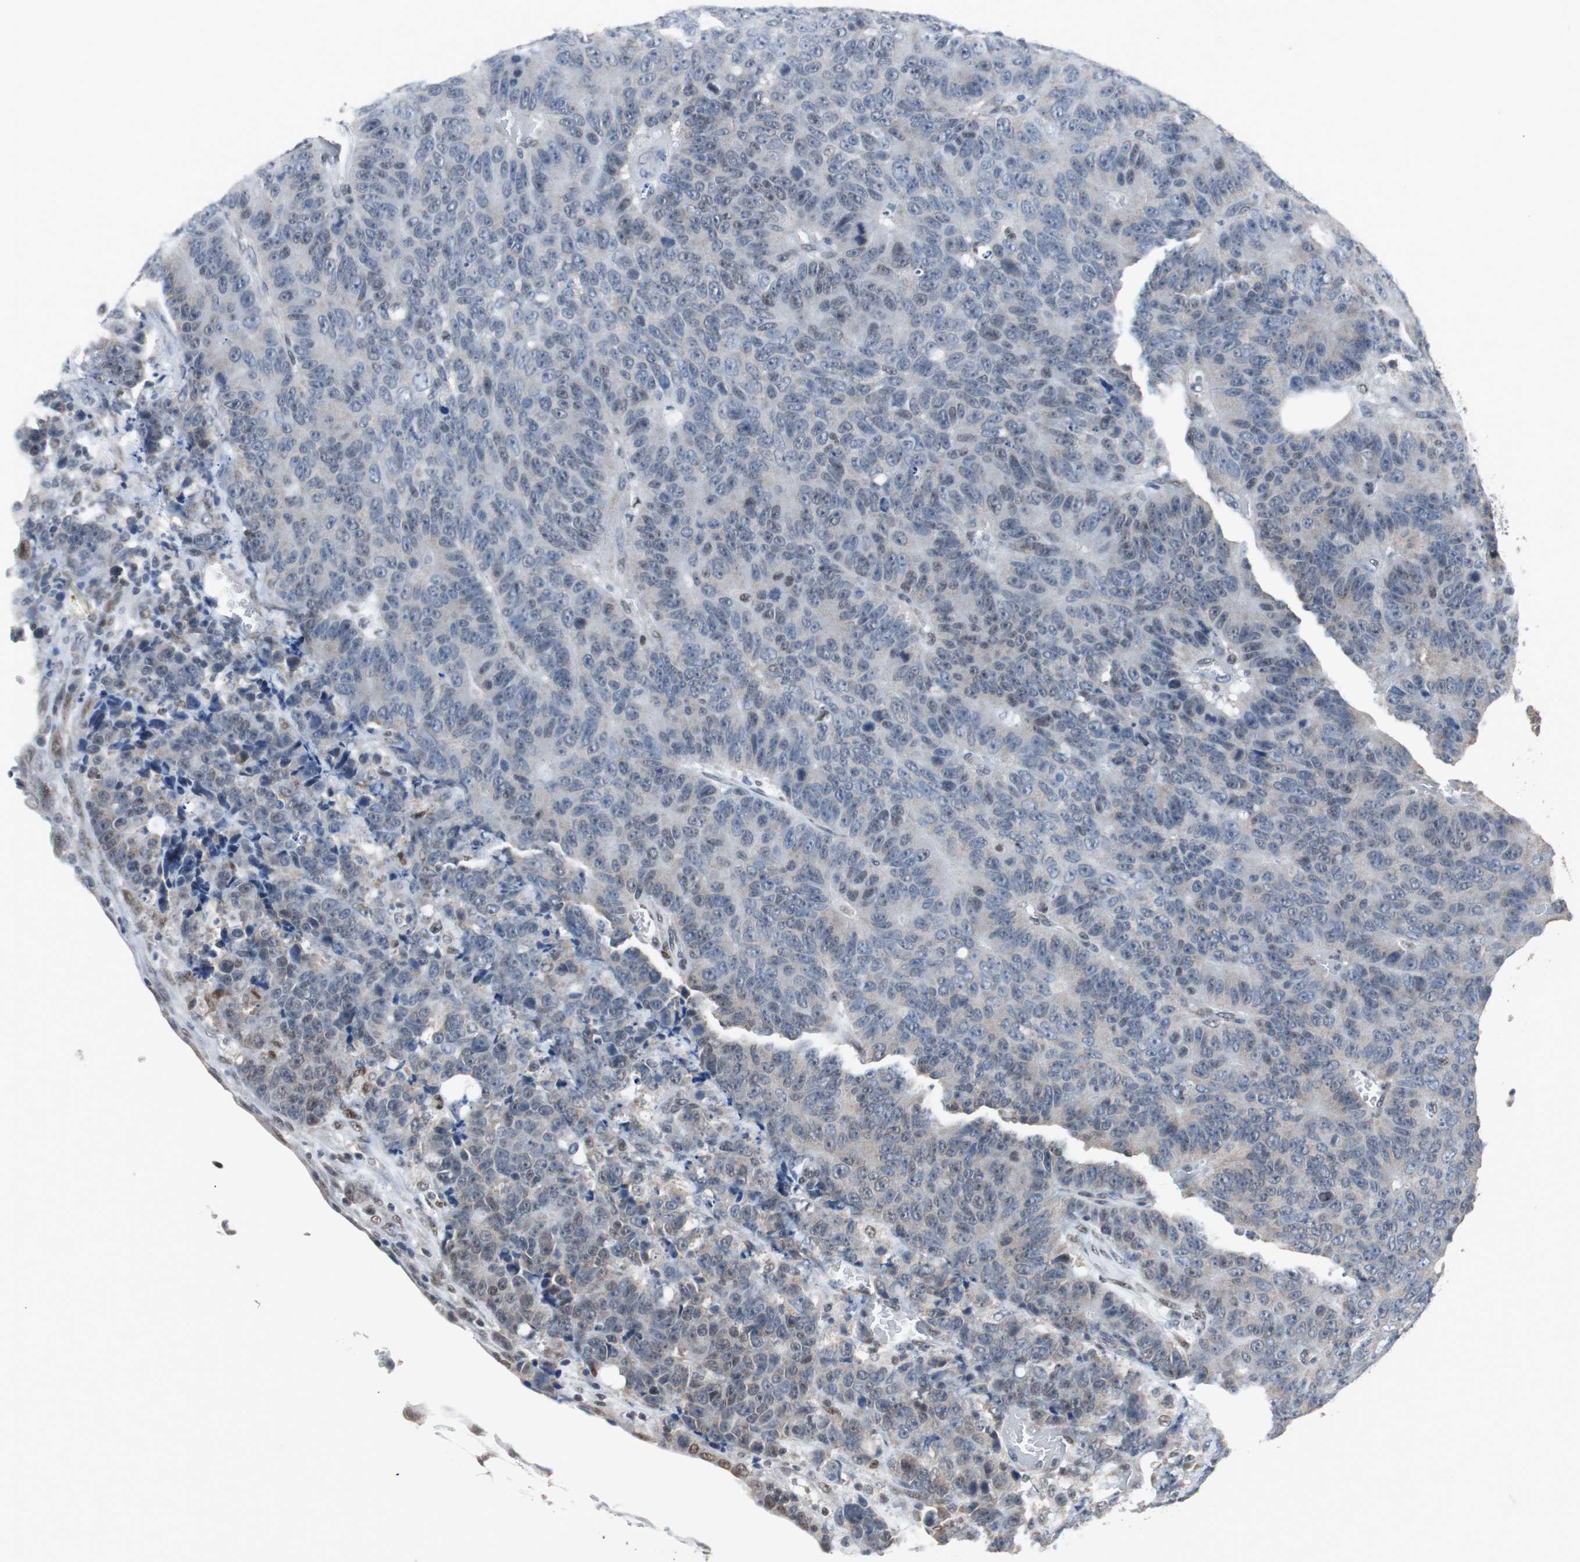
{"staining": {"intensity": "negative", "quantity": "none", "location": "none"}, "tissue": "colorectal cancer", "cell_type": "Tumor cells", "image_type": "cancer", "snomed": [{"axis": "morphology", "description": "Adenocarcinoma, NOS"}, {"axis": "topography", "description": "Colon"}], "caption": "Colorectal cancer was stained to show a protein in brown. There is no significant staining in tumor cells.", "gene": "ZHX2", "patient": {"sex": "female", "age": 86}}